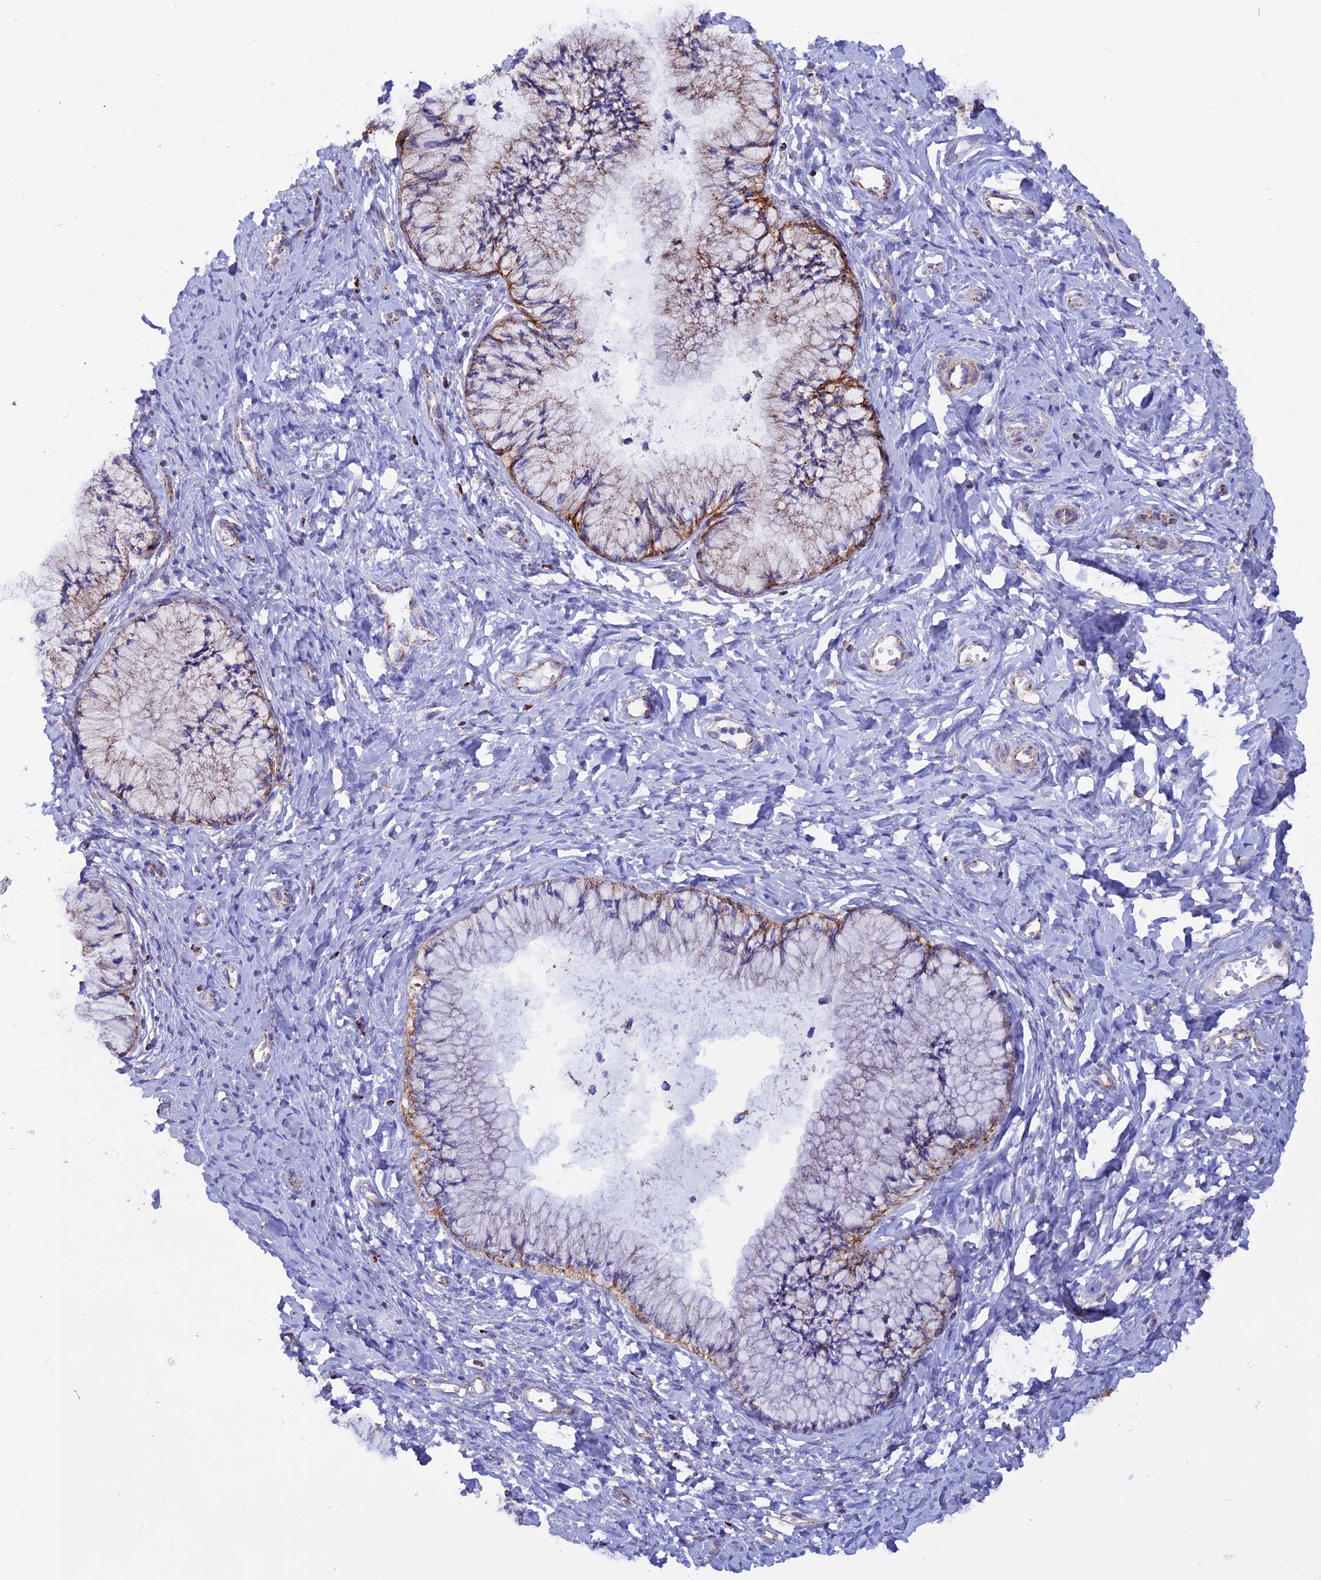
{"staining": {"intensity": "weak", "quantity": "25%-75%", "location": "cytoplasmic/membranous"}, "tissue": "cervix", "cell_type": "Glandular cells", "image_type": "normal", "snomed": [{"axis": "morphology", "description": "Normal tissue, NOS"}, {"axis": "topography", "description": "Cervix"}], "caption": "Protein expression analysis of benign cervix exhibits weak cytoplasmic/membranous expression in about 25%-75% of glandular cells. The staining was performed using DAB (3,3'-diaminobenzidine) to visualize the protein expression in brown, while the nuclei were stained in blue with hematoxylin (Magnification: 20x).", "gene": "GCDH", "patient": {"sex": "female", "age": 42}}